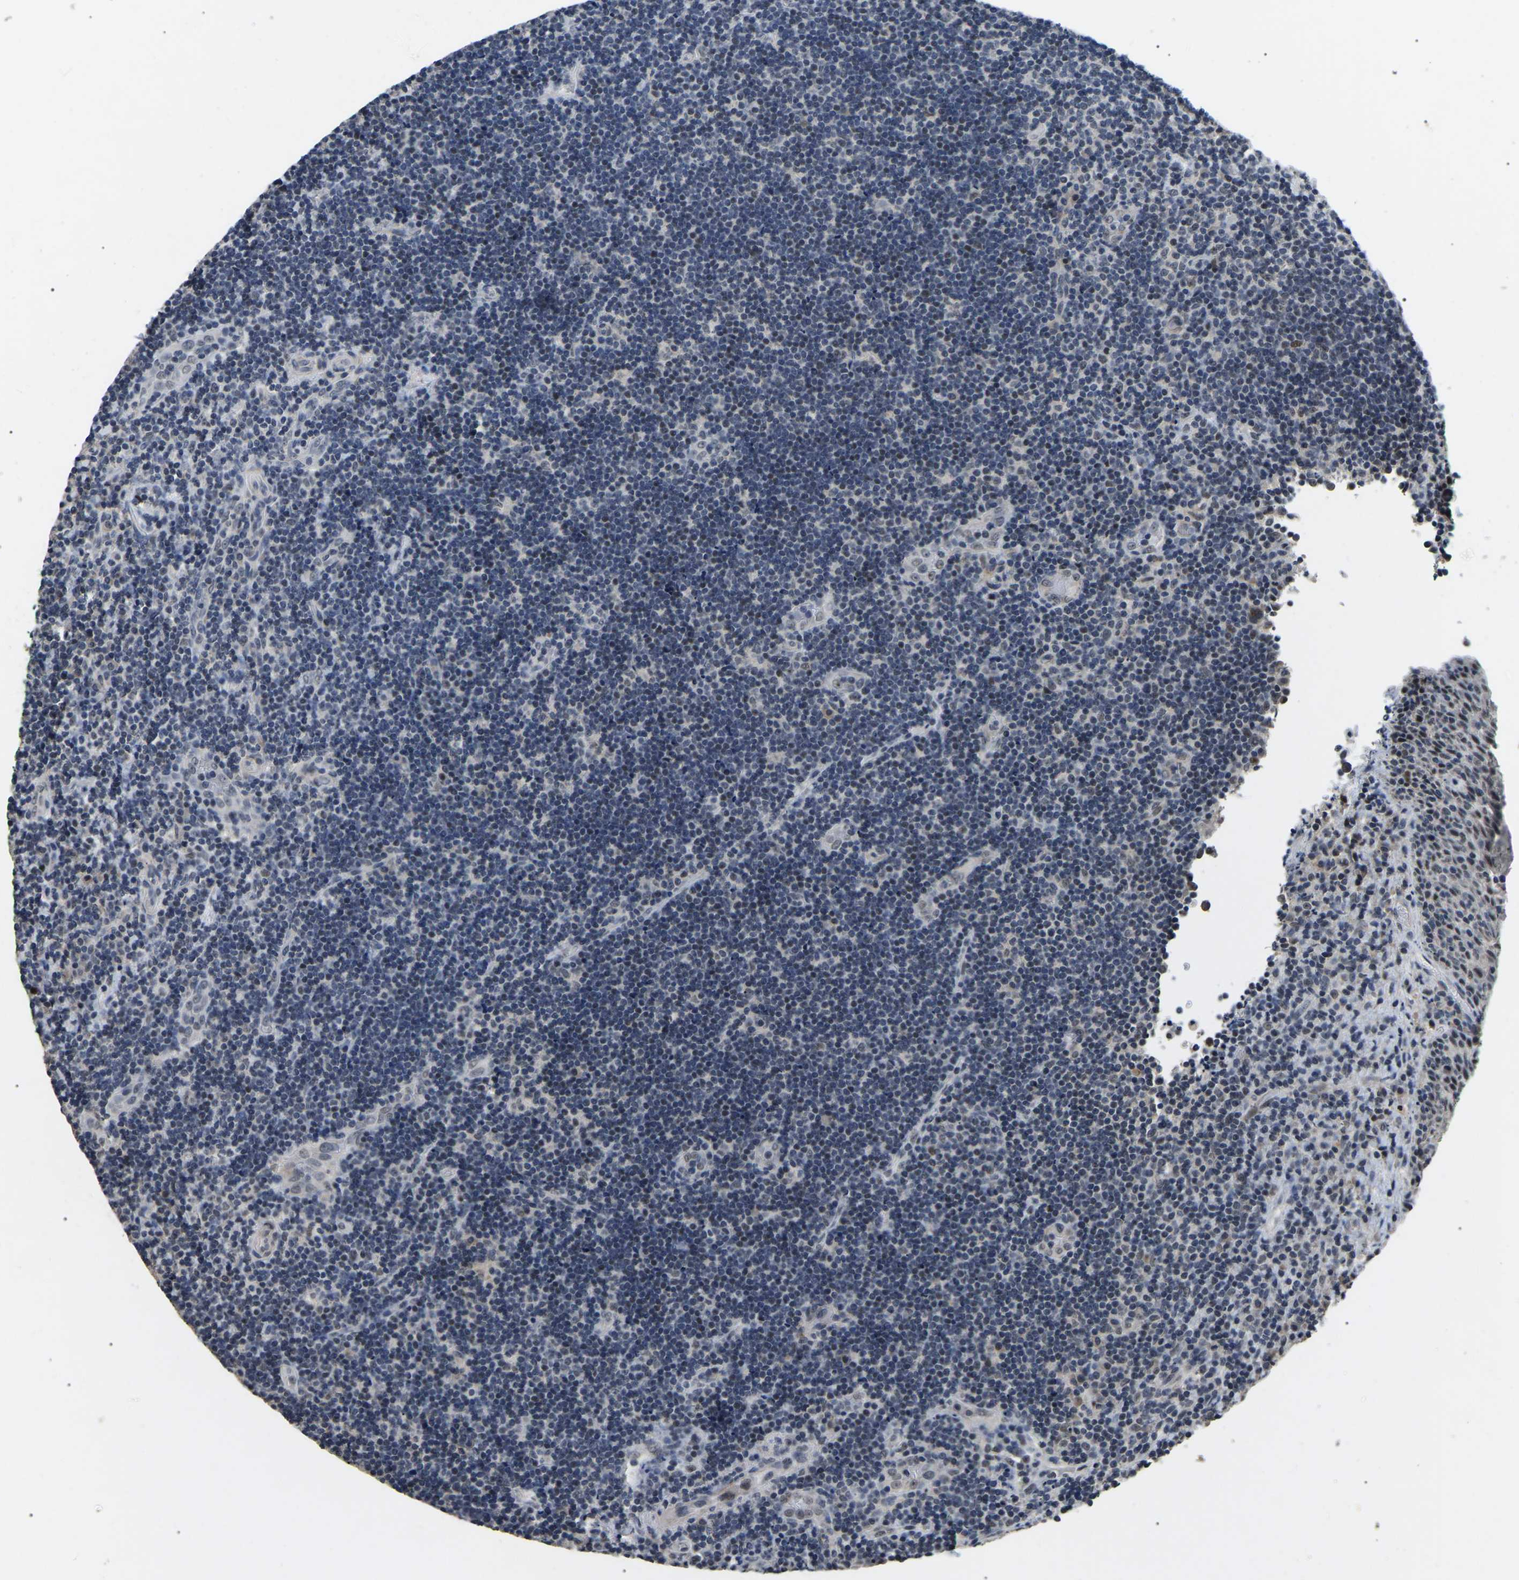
{"staining": {"intensity": "negative", "quantity": "none", "location": "none"}, "tissue": "lymphoma", "cell_type": "Tumor cells", "image_type": "cancer", "snomed": [{"axis": "morphology", "description": "Malignant lymphoma, non-Hodgkin's type, High grade"}, {"axis": "topography", "description": "Tonsil"}], "caption": "The micrograph reveals no staining of tumor cells in malignant lymphoma, non-Hodgkin's type (high-grade).", "gene": "PPM1E", "patient": {"sex": "female", "age": 36}}